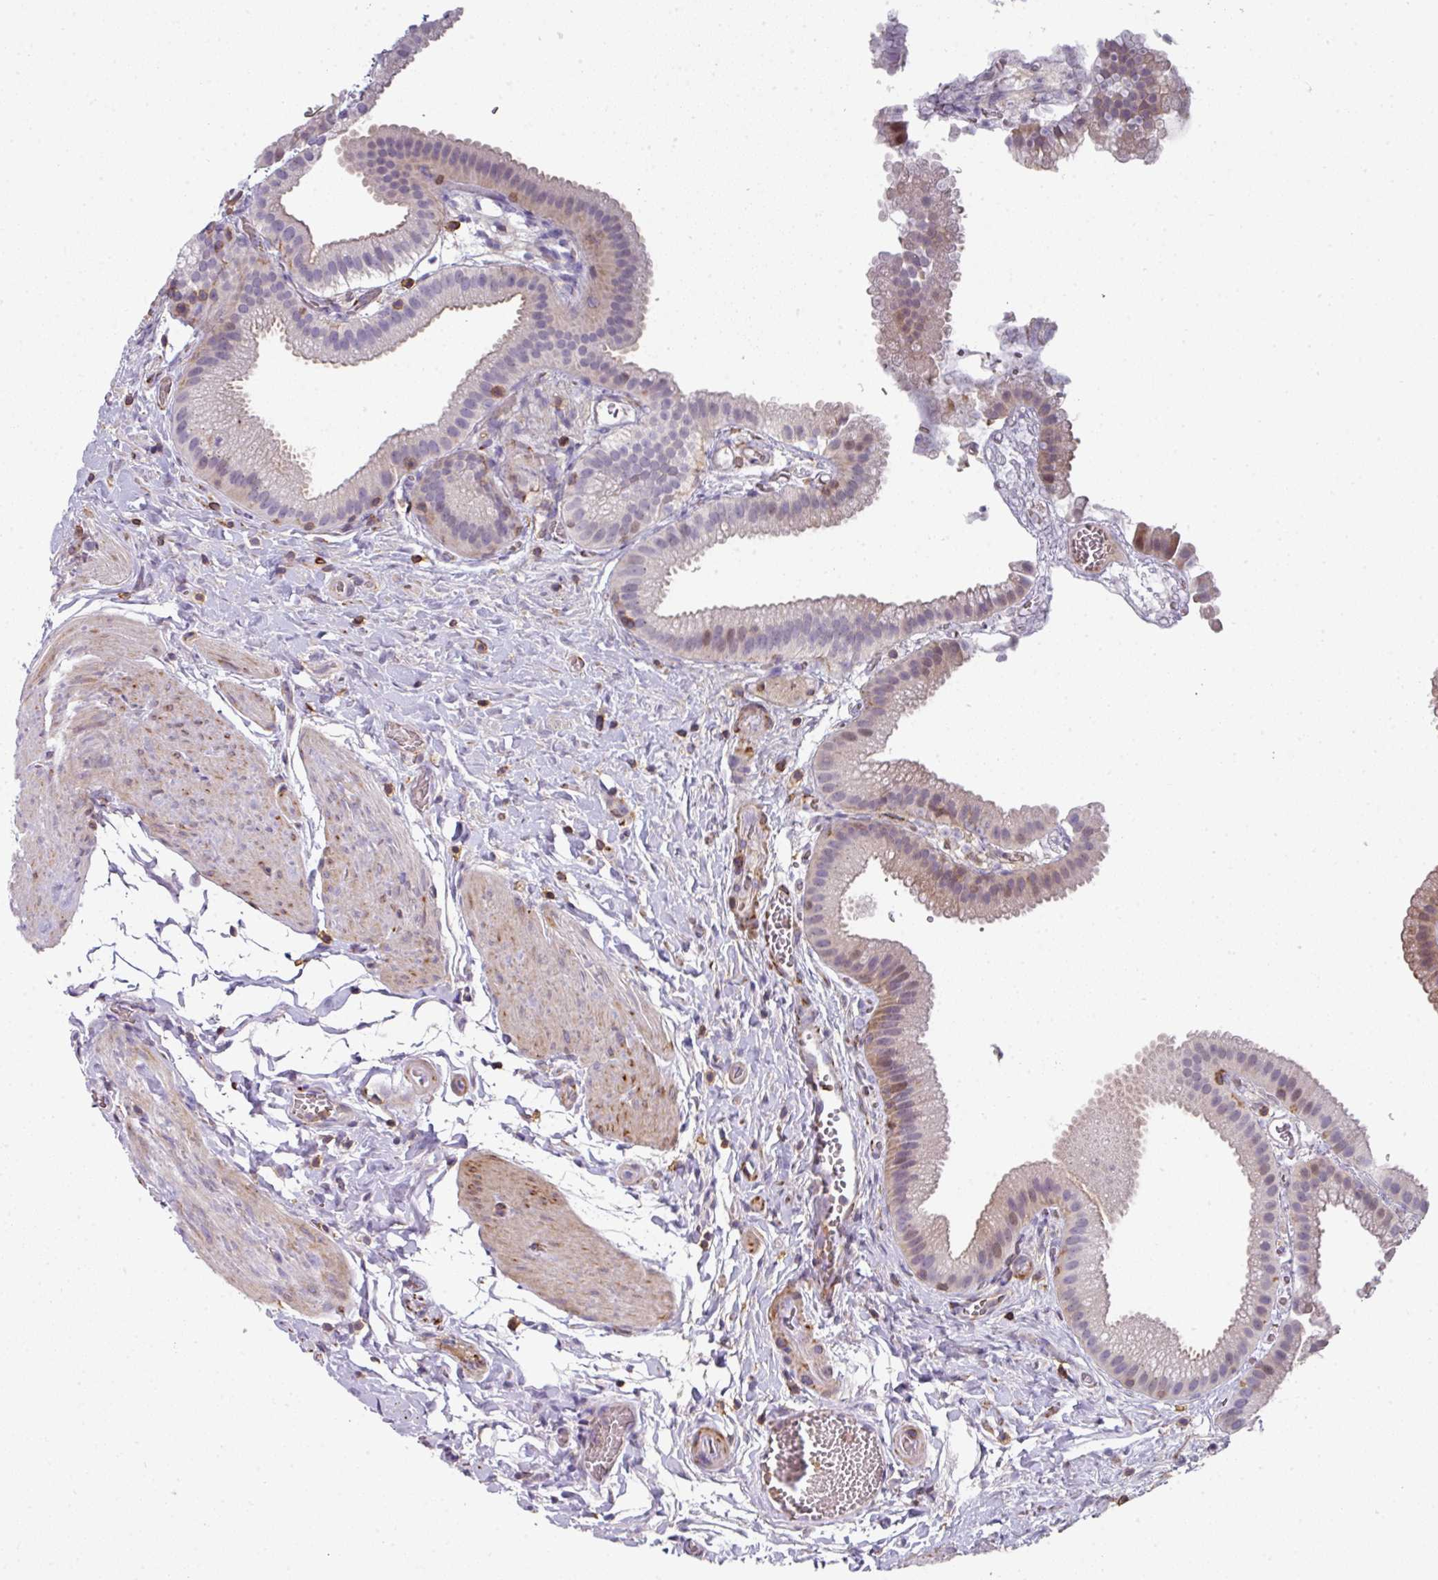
{"staining": {"intensity": "moderate", "quantity": "<25%", "location": "cytoplasmic/membranous,nuclear"}, "tissue": "gallbladder", "cell_type": "Glandular cells", "image_type": "normal", "snomed": [{"axis": "morphology", "description": "Normal tissue, NOS"}, {"axis": "topography", "description": "Gallbladder"}], "caption": "IHC of unremarkable gallbladder exhibits low levels of moderate cytoplasmic/membranous,nuclear positivity in about <25% of glandular cells. (DAB (3,3'-diaminobenzidine) IHC with brightfield microscopy, high magnification).", "gene": "BEND5", "patient": {"sex": "female", "age": 63}}